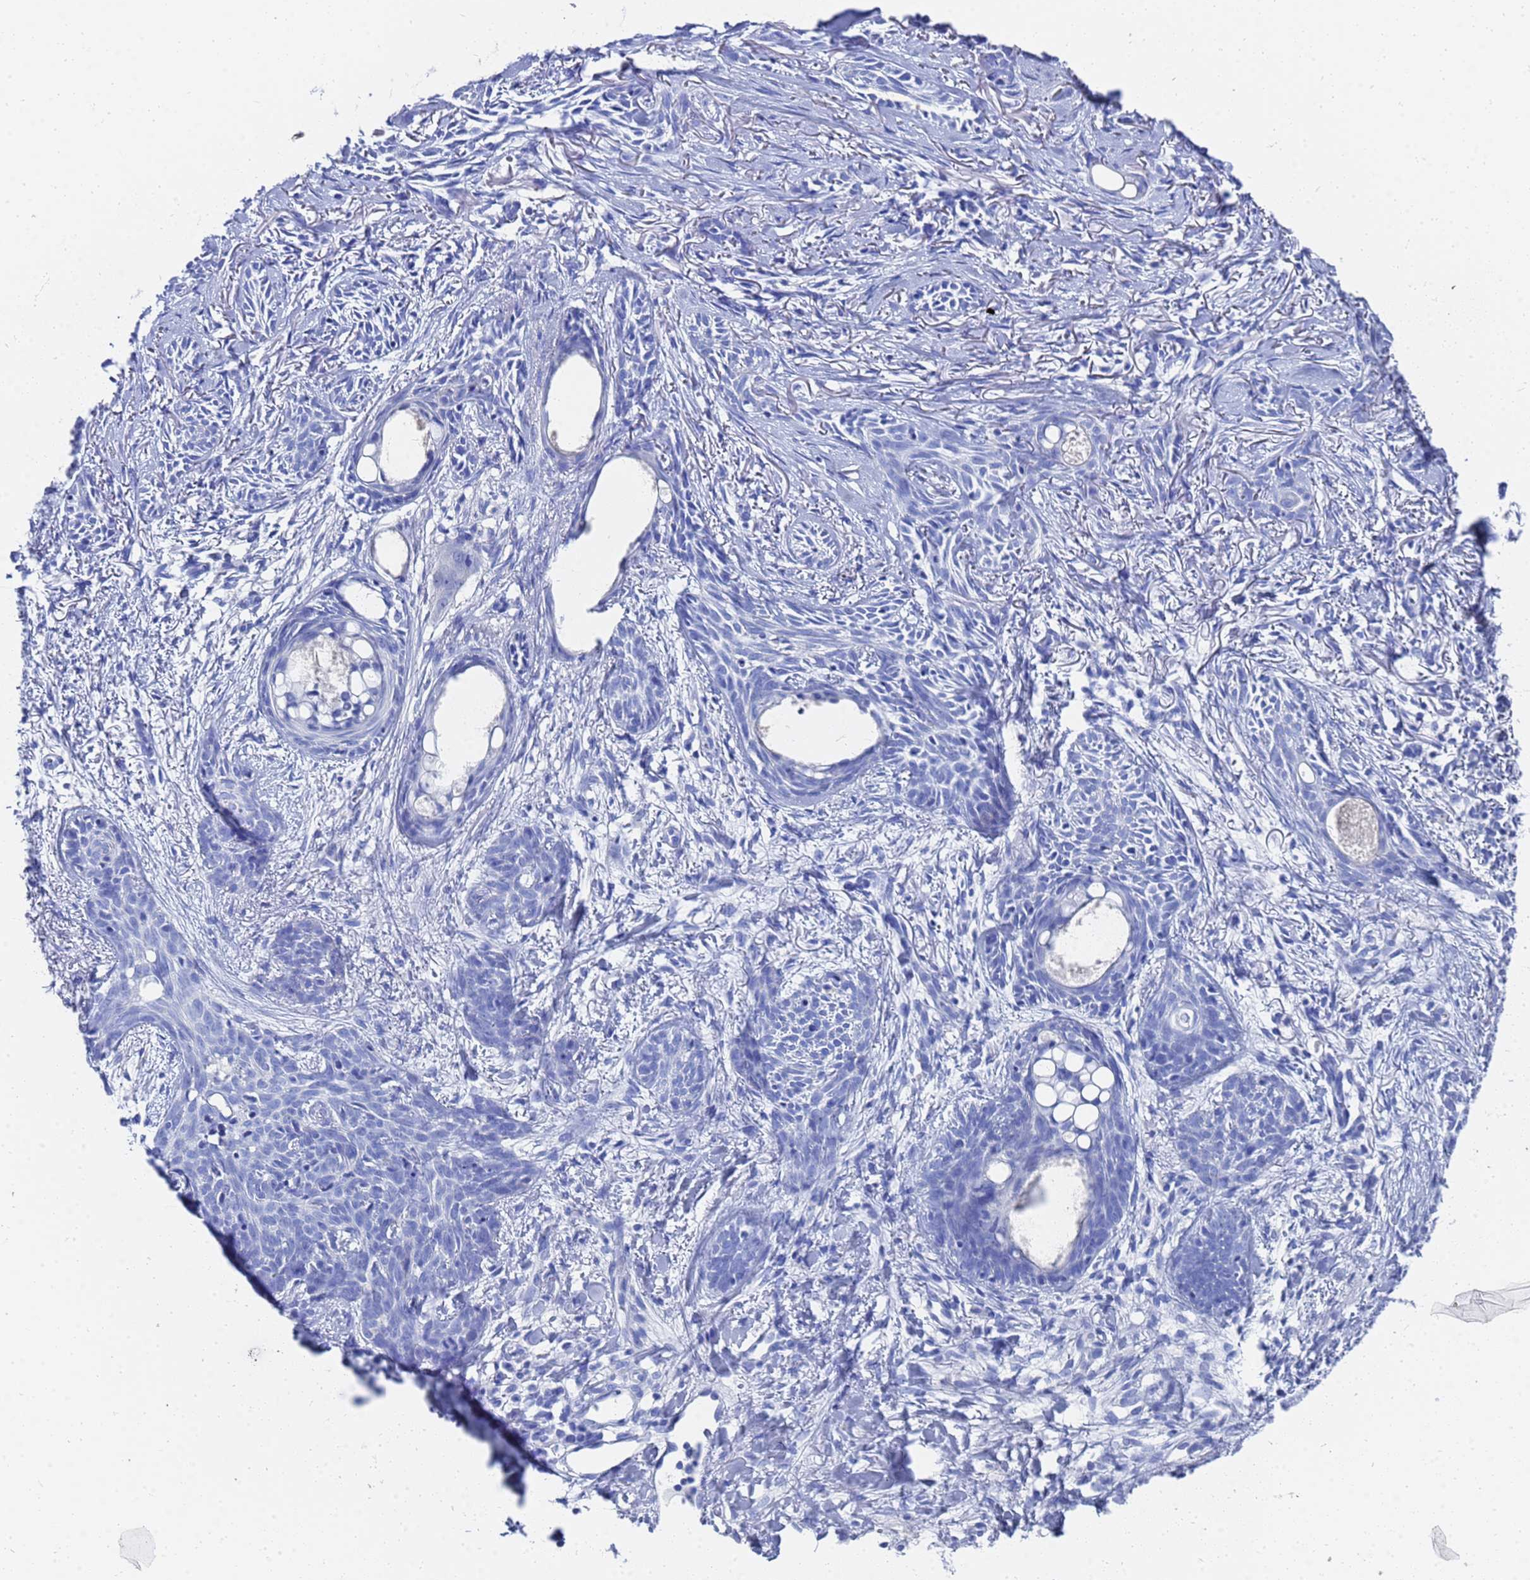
{"staining": {"intensity": "negative", "quantity": "none", "location": "none"}, "tissue": "skin cancer", "cell_type": "Tumor cells", "image_type": "cancer", "snomed": [{"axis": "morphology", "description": "Basal cell carcinoma"}, {"axis": "topography", "description": "Skin"}], "caption": "This is an IHC histopathology image of human basal cell carcinoma (skin). There is no expression in tumor cells.", "gene": "GGT1", "patient": {"sex": "female", "age": 59}}